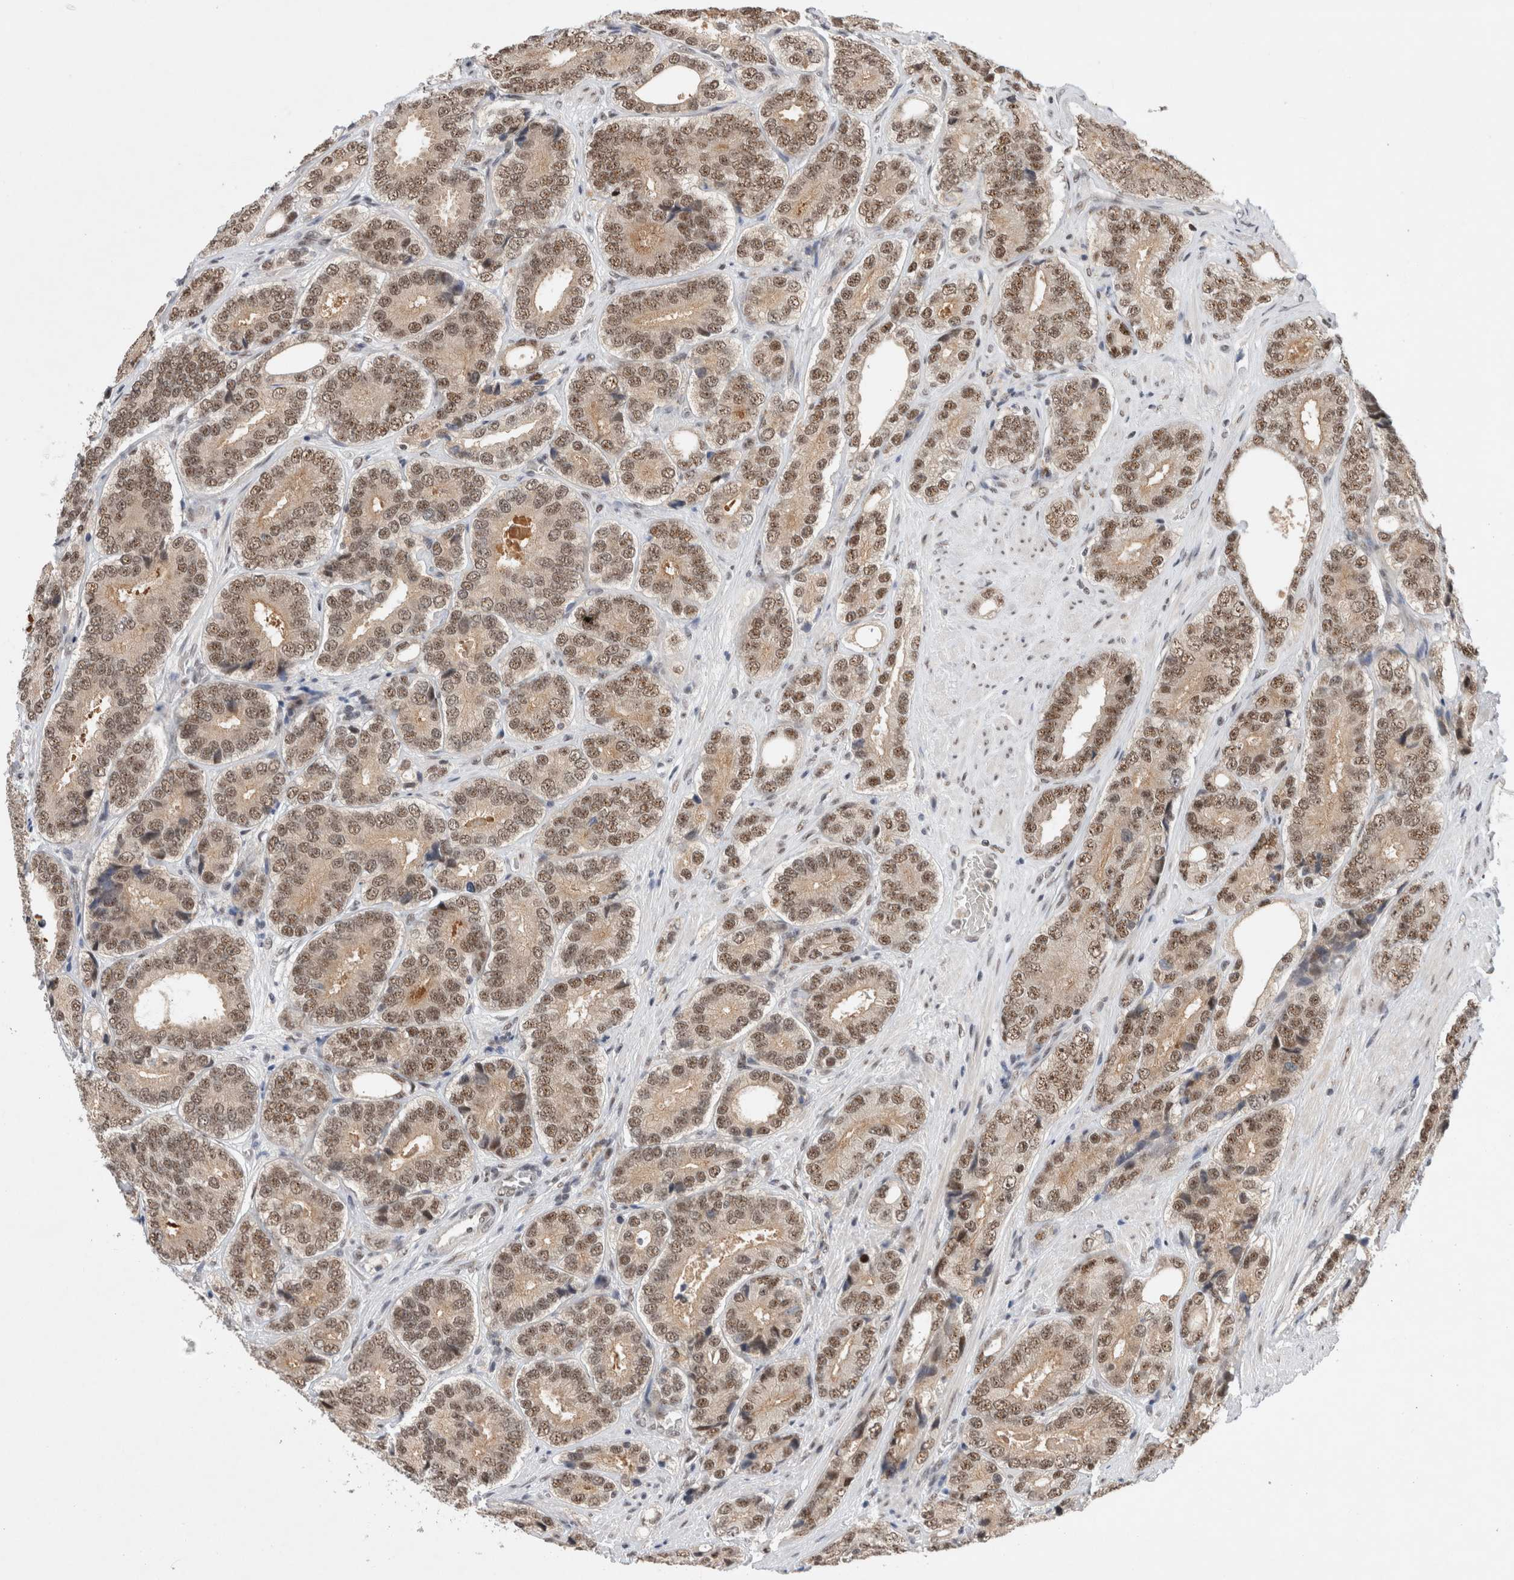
{"staining": {"intensity": "moderate", "quantity": ">75%", "location": "nuclear"}, "tissue": "prostate cancer", "cell_type": "Tumor cells", "image_type": "cancer", "snomed": [{"axis": "morphology", "description": "Adenocarcinoma, High grade"}, {"axis": "topography", "description": "Prostate"}], "caption": "Protein expression analysis of high-grade adenocarcinoma (prostate) shows moderate nuclear positivity in about >75% of tumor cells.", "gene": "NCAPG2", "patient": {"sex": "male", "age": 56}}